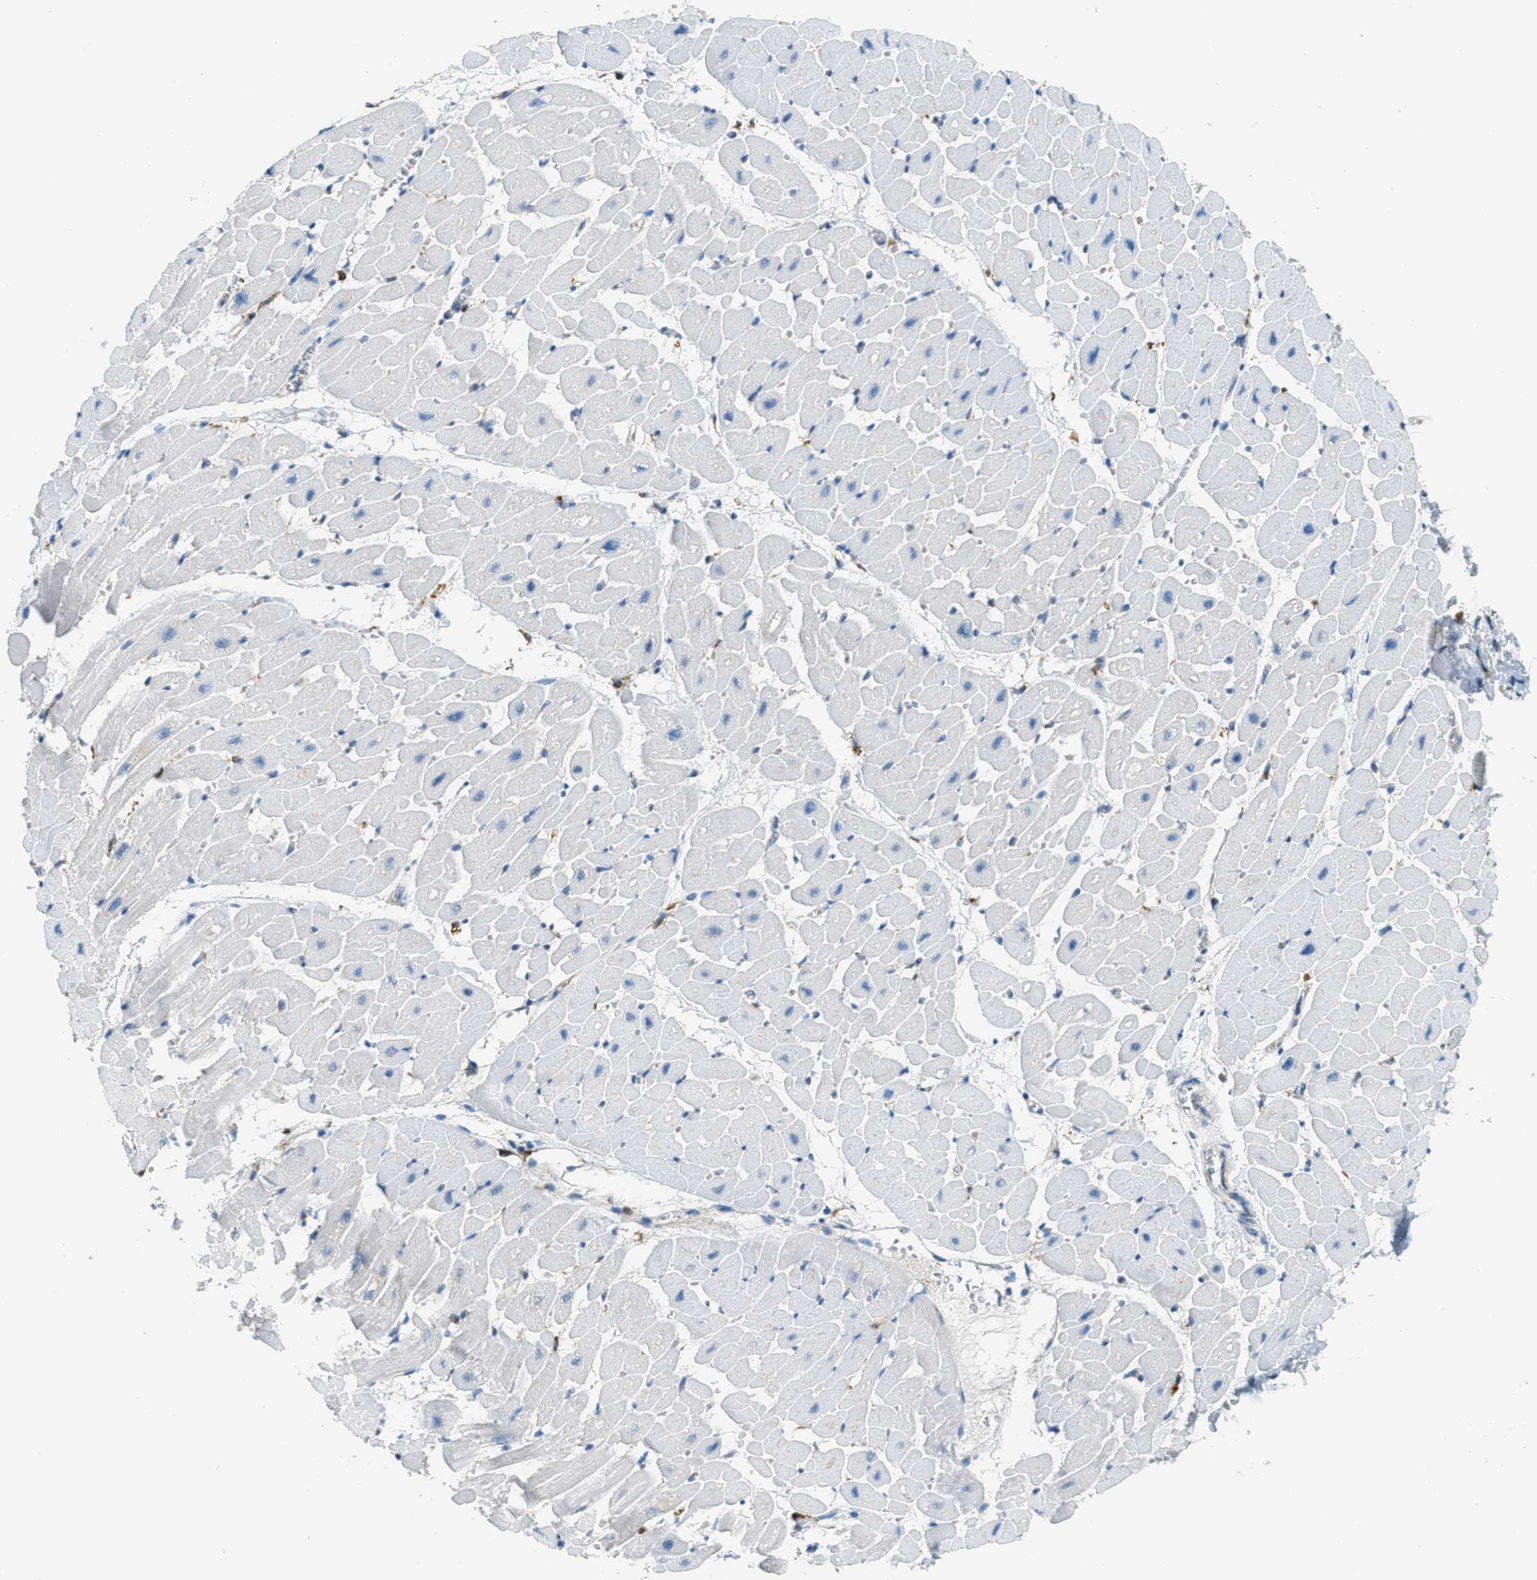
{"staining": {"intensity": "negative", "quantity": "none", "location": "none"}, "tissue": "heart muscle", "cell_type": "Cardiomyocytes", "image_type": "normal", "snomed": [{"axis": "morphology", "description": "Normal tissue, NOS"}, {"axis": "topography", "description": "Heart"}], "caption": "Immunohistochemical staining of benign heart muscle displays no significant staining in cardiomyocytes. (IHC, brightfield microscopy, high magnification).", "gene": "AP2B1", "patient": {"sex": "male", "age": 45}}